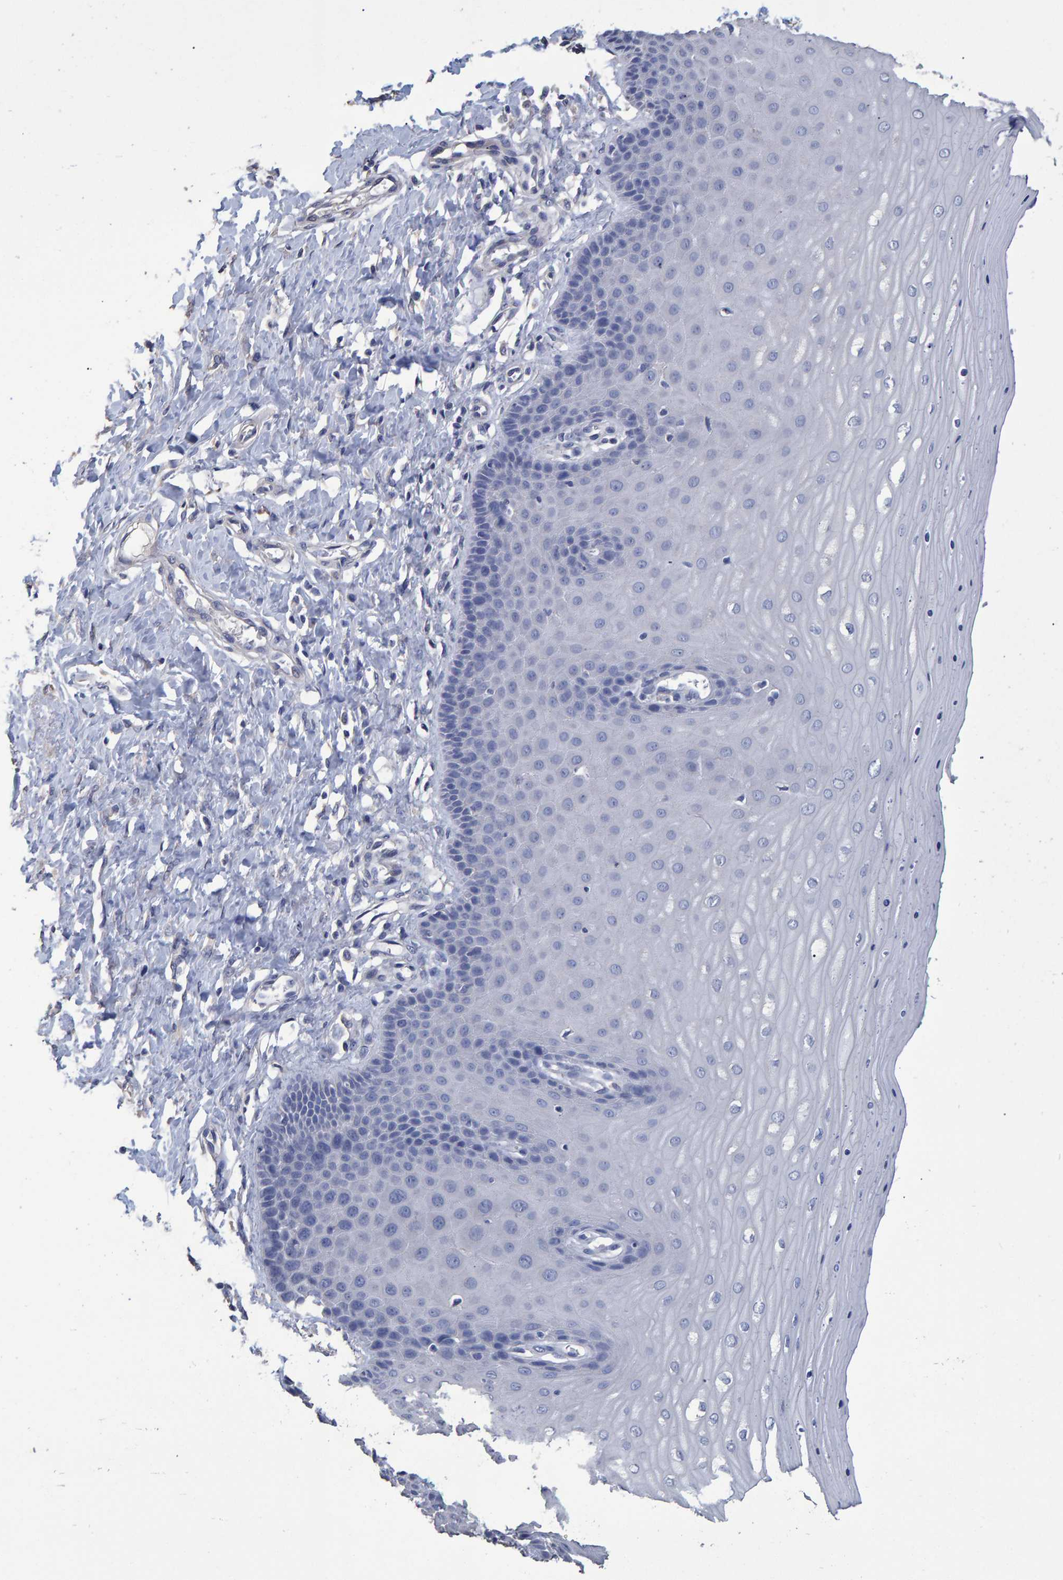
{"staining": {"intensity": "negative", "quantity": "none", "location": "none"}, "tissue": "cervix", "cell_type": "Glandular cells", "image_type": "normal", "snomed": [{"axis": "morphology", "description": "Normal tissue, NOS"}, {"axis": "topography", "description": "Cervix"}], "caption": "High power microscopy histopathology image of an IHC micrograph of unremarkable cervix, revealing no significant expression in glandular cells.", "gene": "HEMGN", "patient": {"sex": "female", "age": 55}}